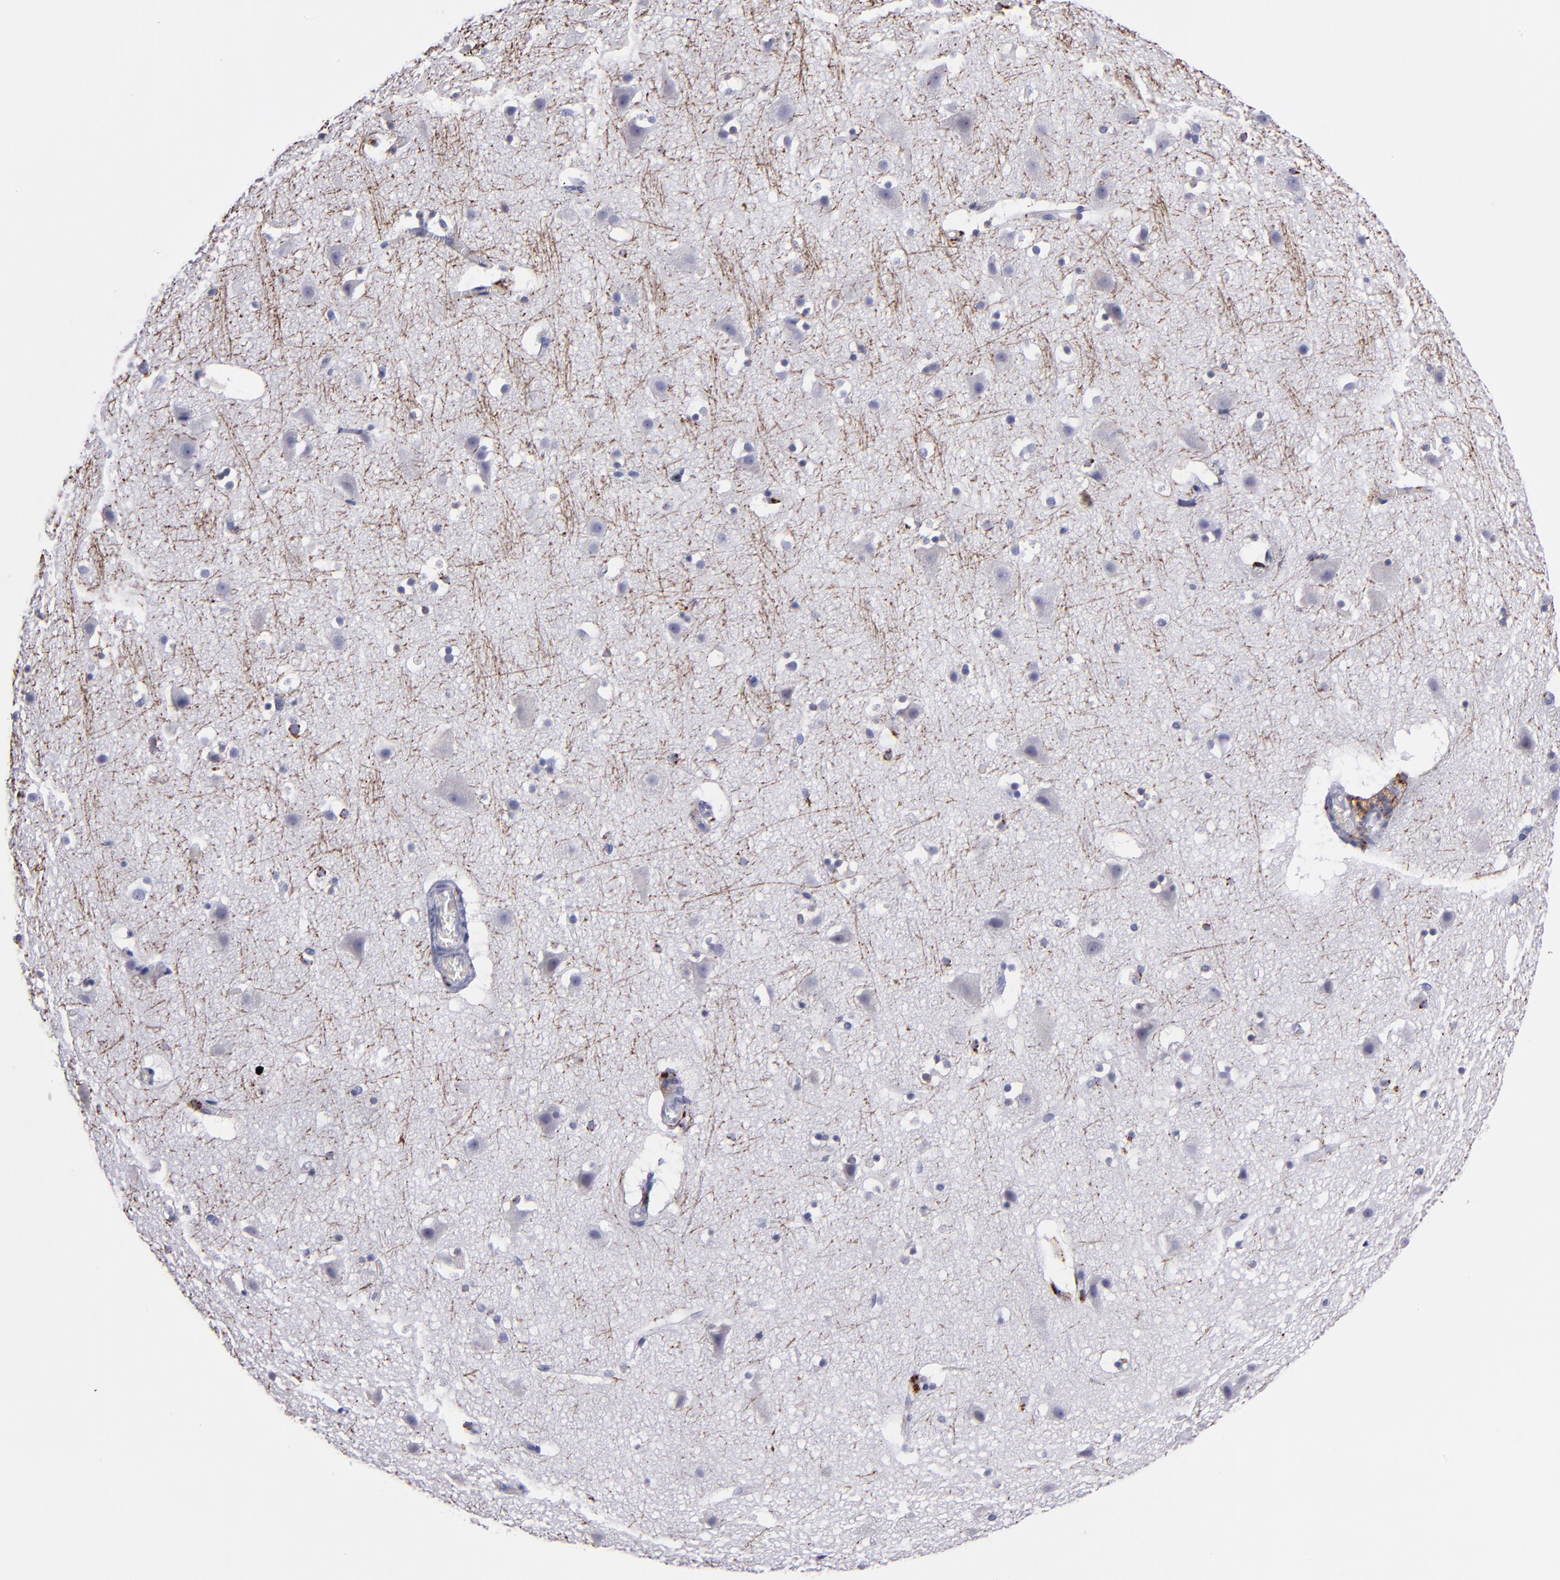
{"staining": {"intensity": "negative", "quantity": "none", "location": "none"}, "tissue": "cerebral cortex", "cell_type": "Endothelial cells", "image_type": "normal", "snomed": [{"axis": "morphology", "description": "Normal tissue, NOS"}, {"axis": "topography", "description": "Cerebral cortex"}], "caption": "DAB (3,3'-diaminobenzidine) immunohistochemical staining of unremarkable cerebral cortex exhibits no significant staining in endothelial cells. Brightfield microscopy of IHC stained with DAB (brown) and hematoxylin (blue), captured at high magnification.", "gene": "CTSS", "patient": {"sex": "male", "age": 45}}